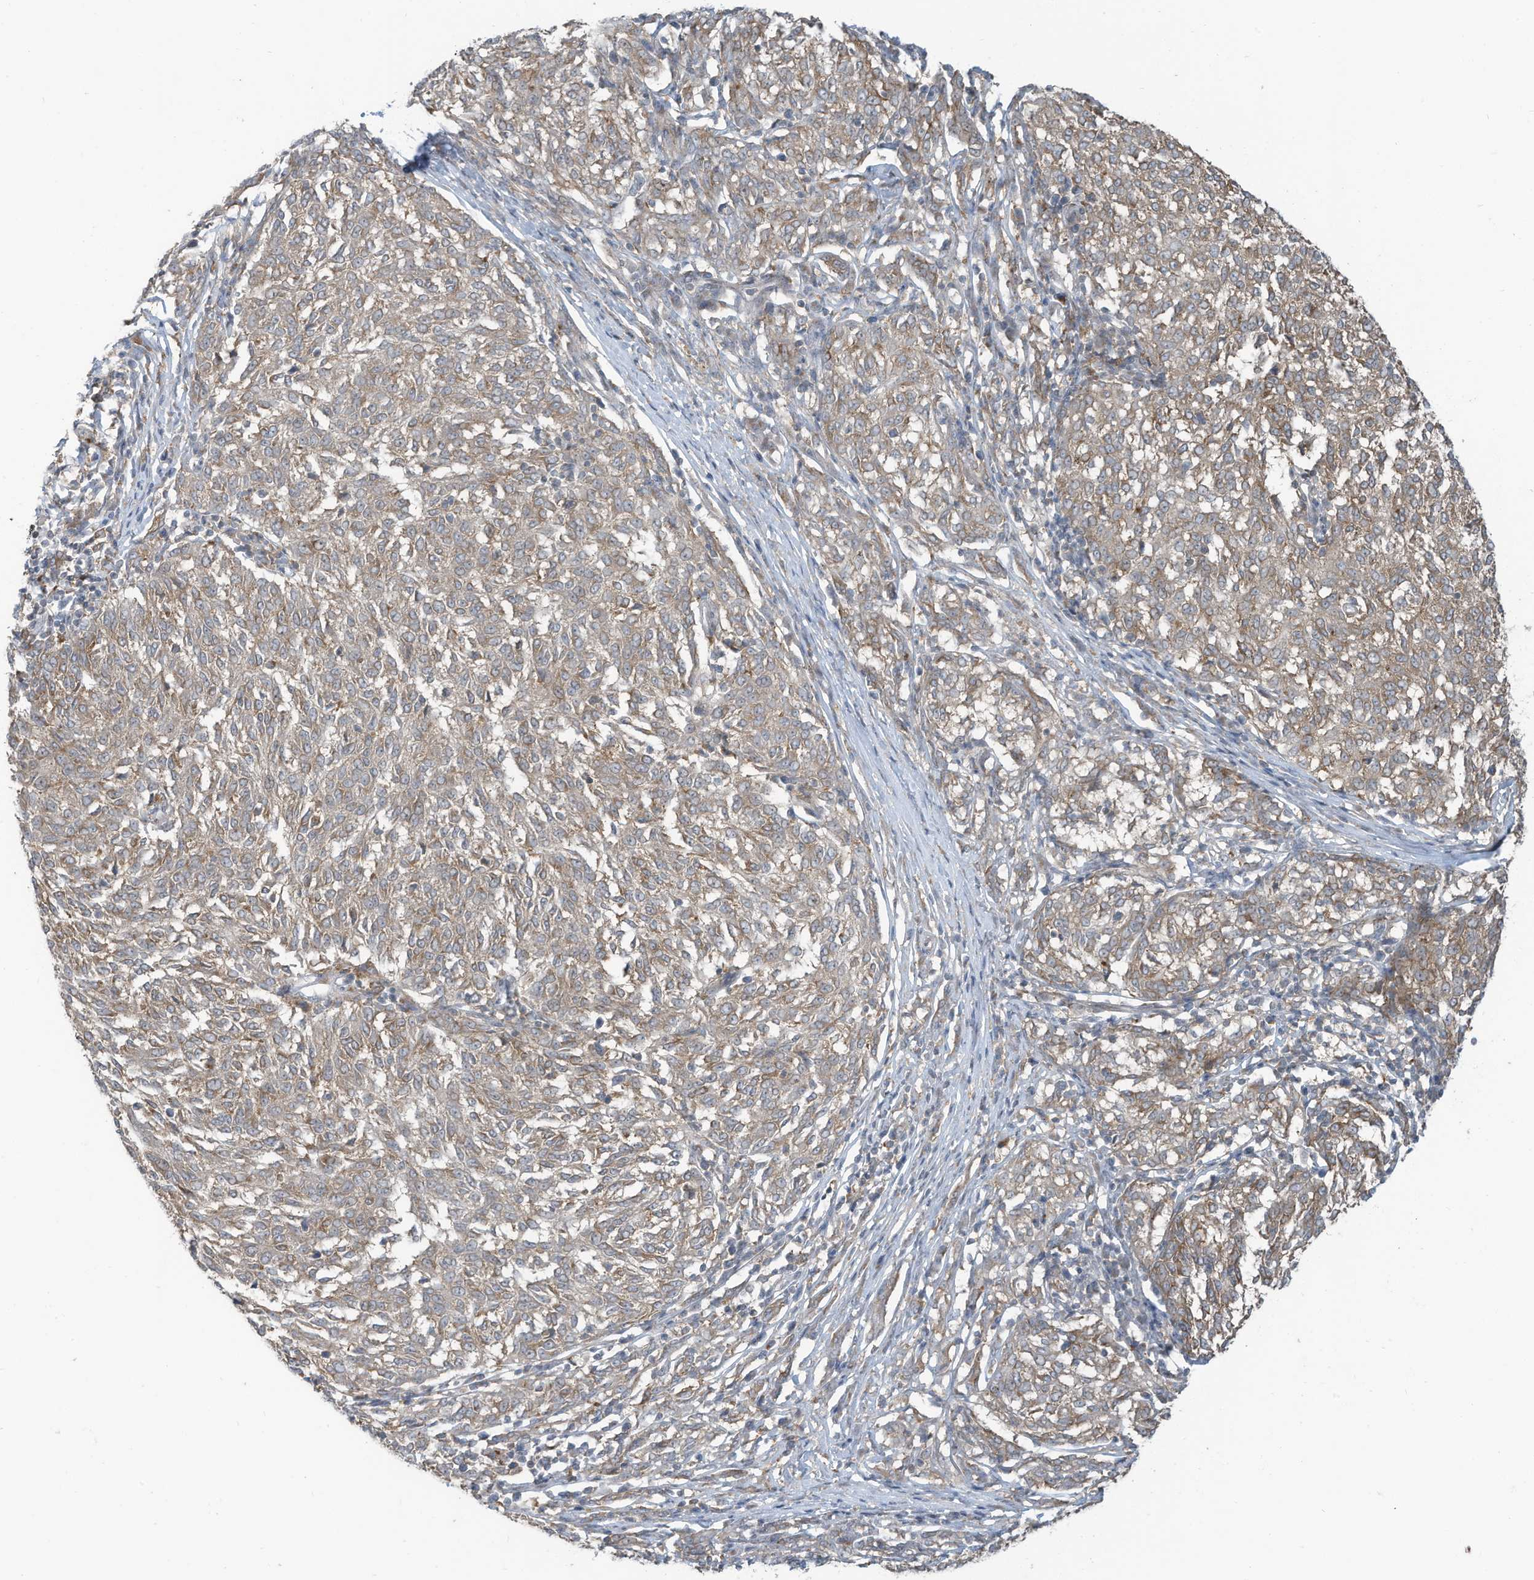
{"staining": {"intensity": "weak", "quantity": "25%-75%", "location": "cytoplasmic/membranous"}, "tissue": "melanoma", "cell_type": "Tumor cells", "image_type": "cancer", "snomed": [{"axis": "morphology", "description": "Malignant melanoma, NOS"}, {"axis": "topography", "description": "Skin"}], "caption": "Immunohistochemistry (IHC) staining of melanoma, which displays low levels of weak cytoplasmic/membranous staining in about 25%-75% of tumor cells indicating weak cytoplasmic/membranous protein expression. The staining was performed using DAB (brown) for protein detection and nuclei were counterstained in hematoxylin (blue).", "gene": "DZIP3", "patient": {"sex": "female", "age": 72}}